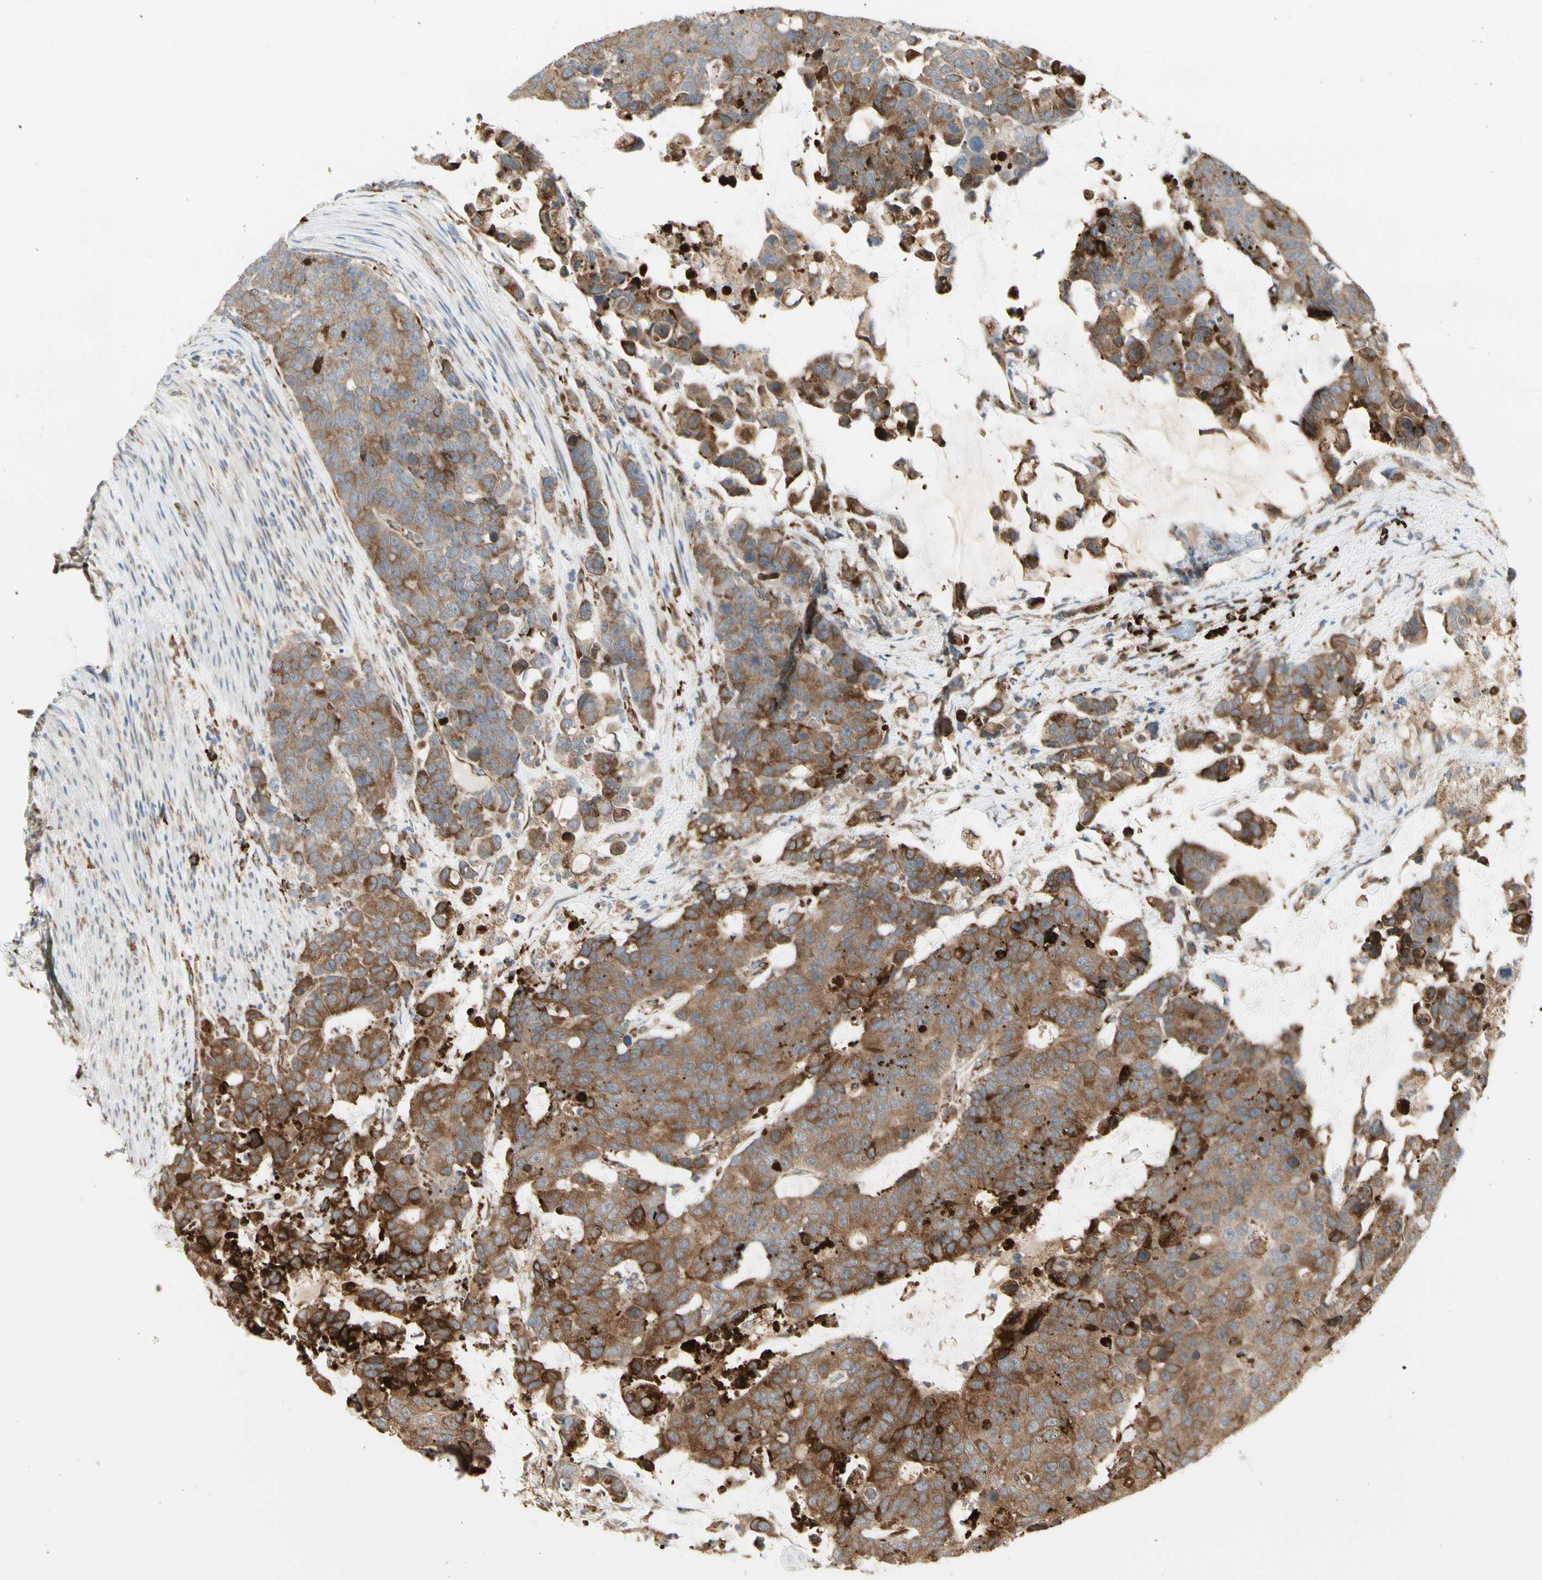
{"staining": {"intensity": "strong", "quantity": ">75%", "location": "cytoplasmic/membranous"}, "tissue": "colorectal cancer", "cell_type": "Tumor cells", "image_type": "cancer", "snomed": [{"axis": "morphology", "description": "Adenocarcinoma, NOS"}, {"axis": "topography", "description": "Colon"}], "caption": "Immunohistochemistry photomicrograph of colorectal cancer (adenocarcinoma) stained for a protein (brown), which demonstrates high levels of strong cytoplasmic/membranous staining in approximately >75% of tumor cells.", "gene": "HSP90B1", "patient": {"sex": "female", "age": 86}}